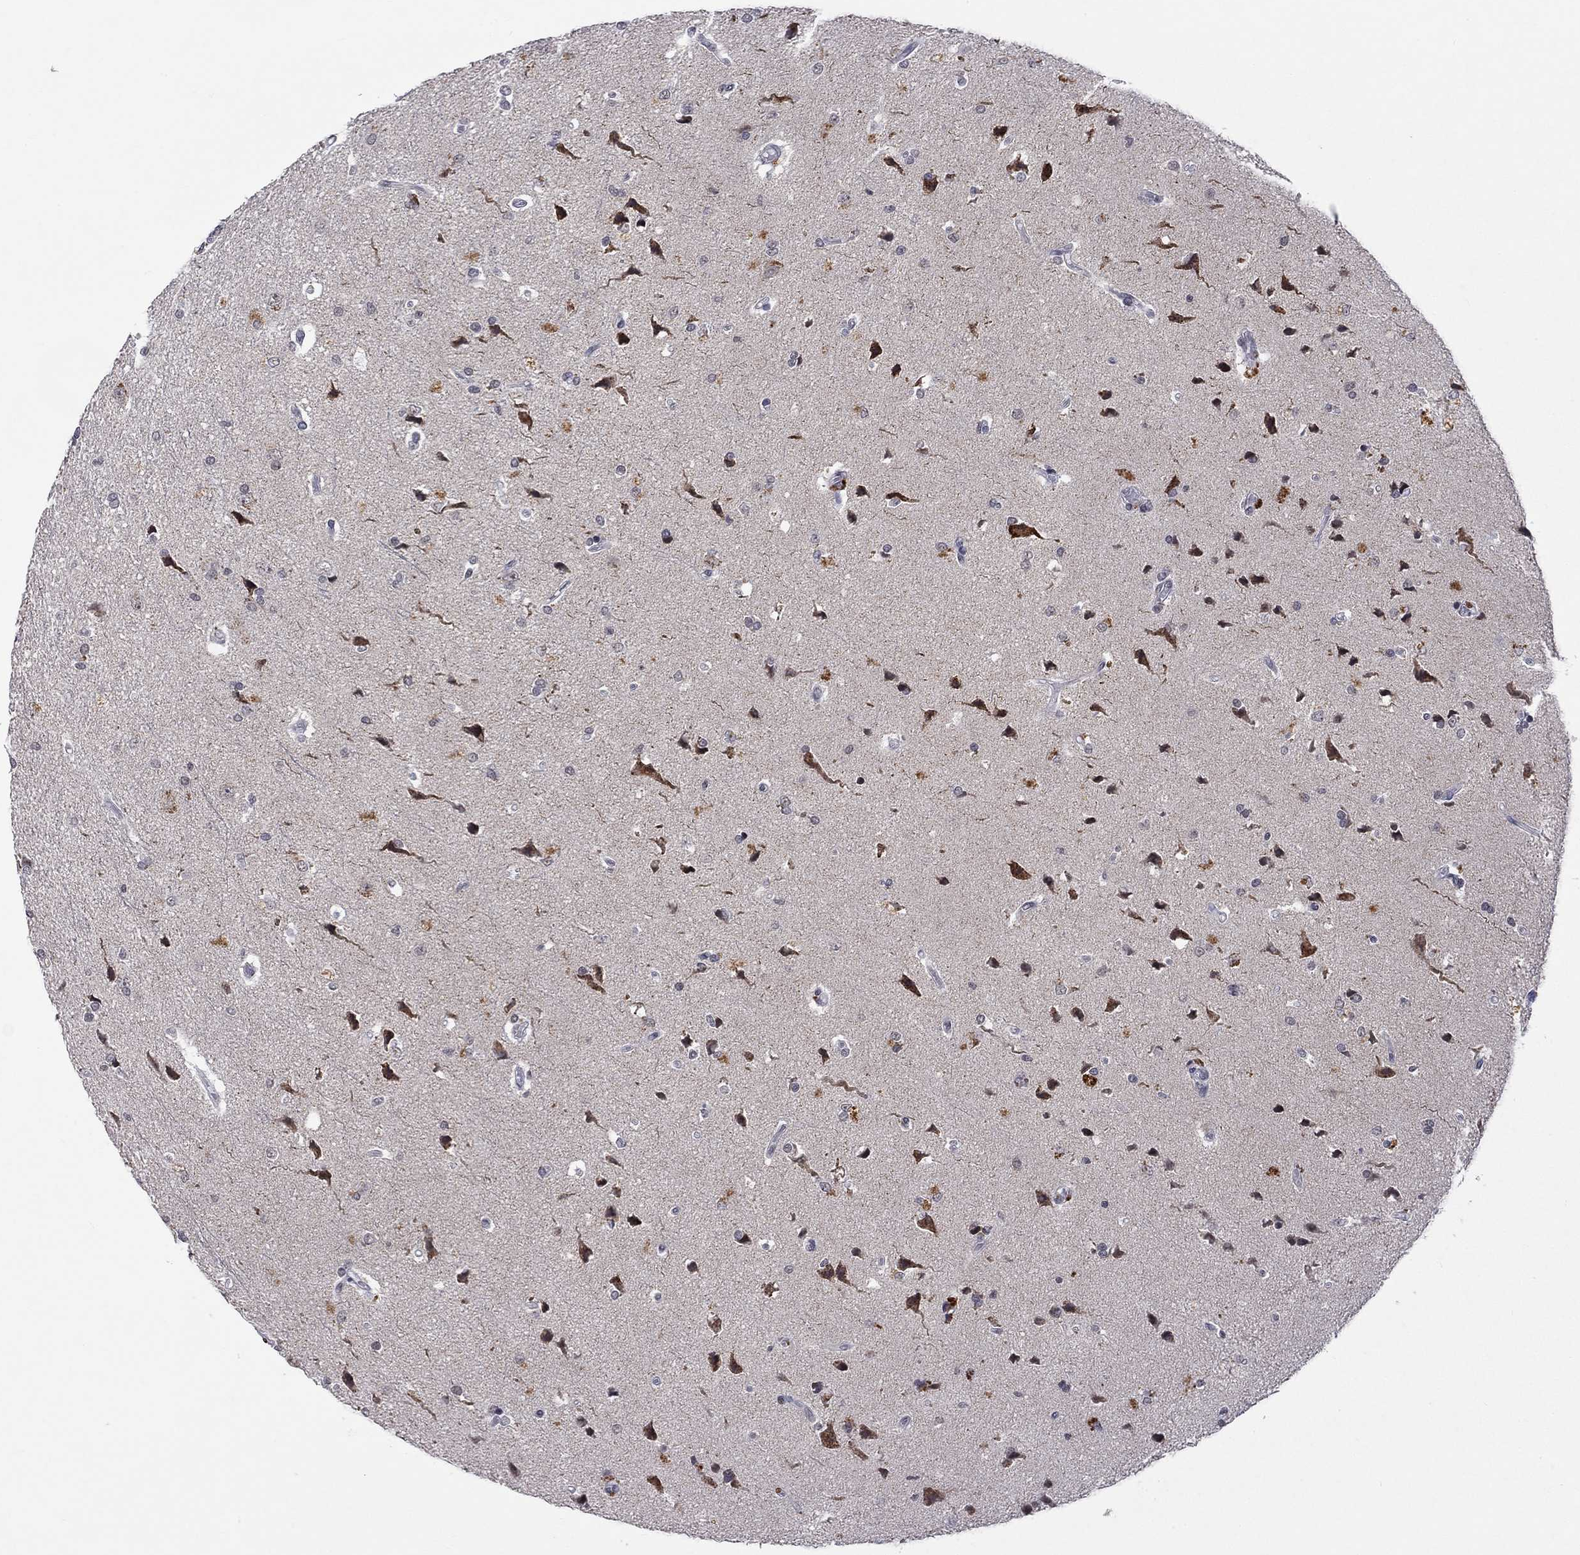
{"staining": {"intensity": "negative", "quantity": "none", "location": "none"}, "tissue": "glioma", "cell_type": "Tumor cells", "image_type": "cancer", "snomed": [{"axis": "morphology", "description": "Glioma, malignant, High grade"}, {"axis": "topography", "description": "Brain"}], "caption": "Glioma was stained to show a protein in brown. There is no significant expression in tumor cells.", "gene": "TMEM143", "patient": {"sex": "female", "age": 63}}